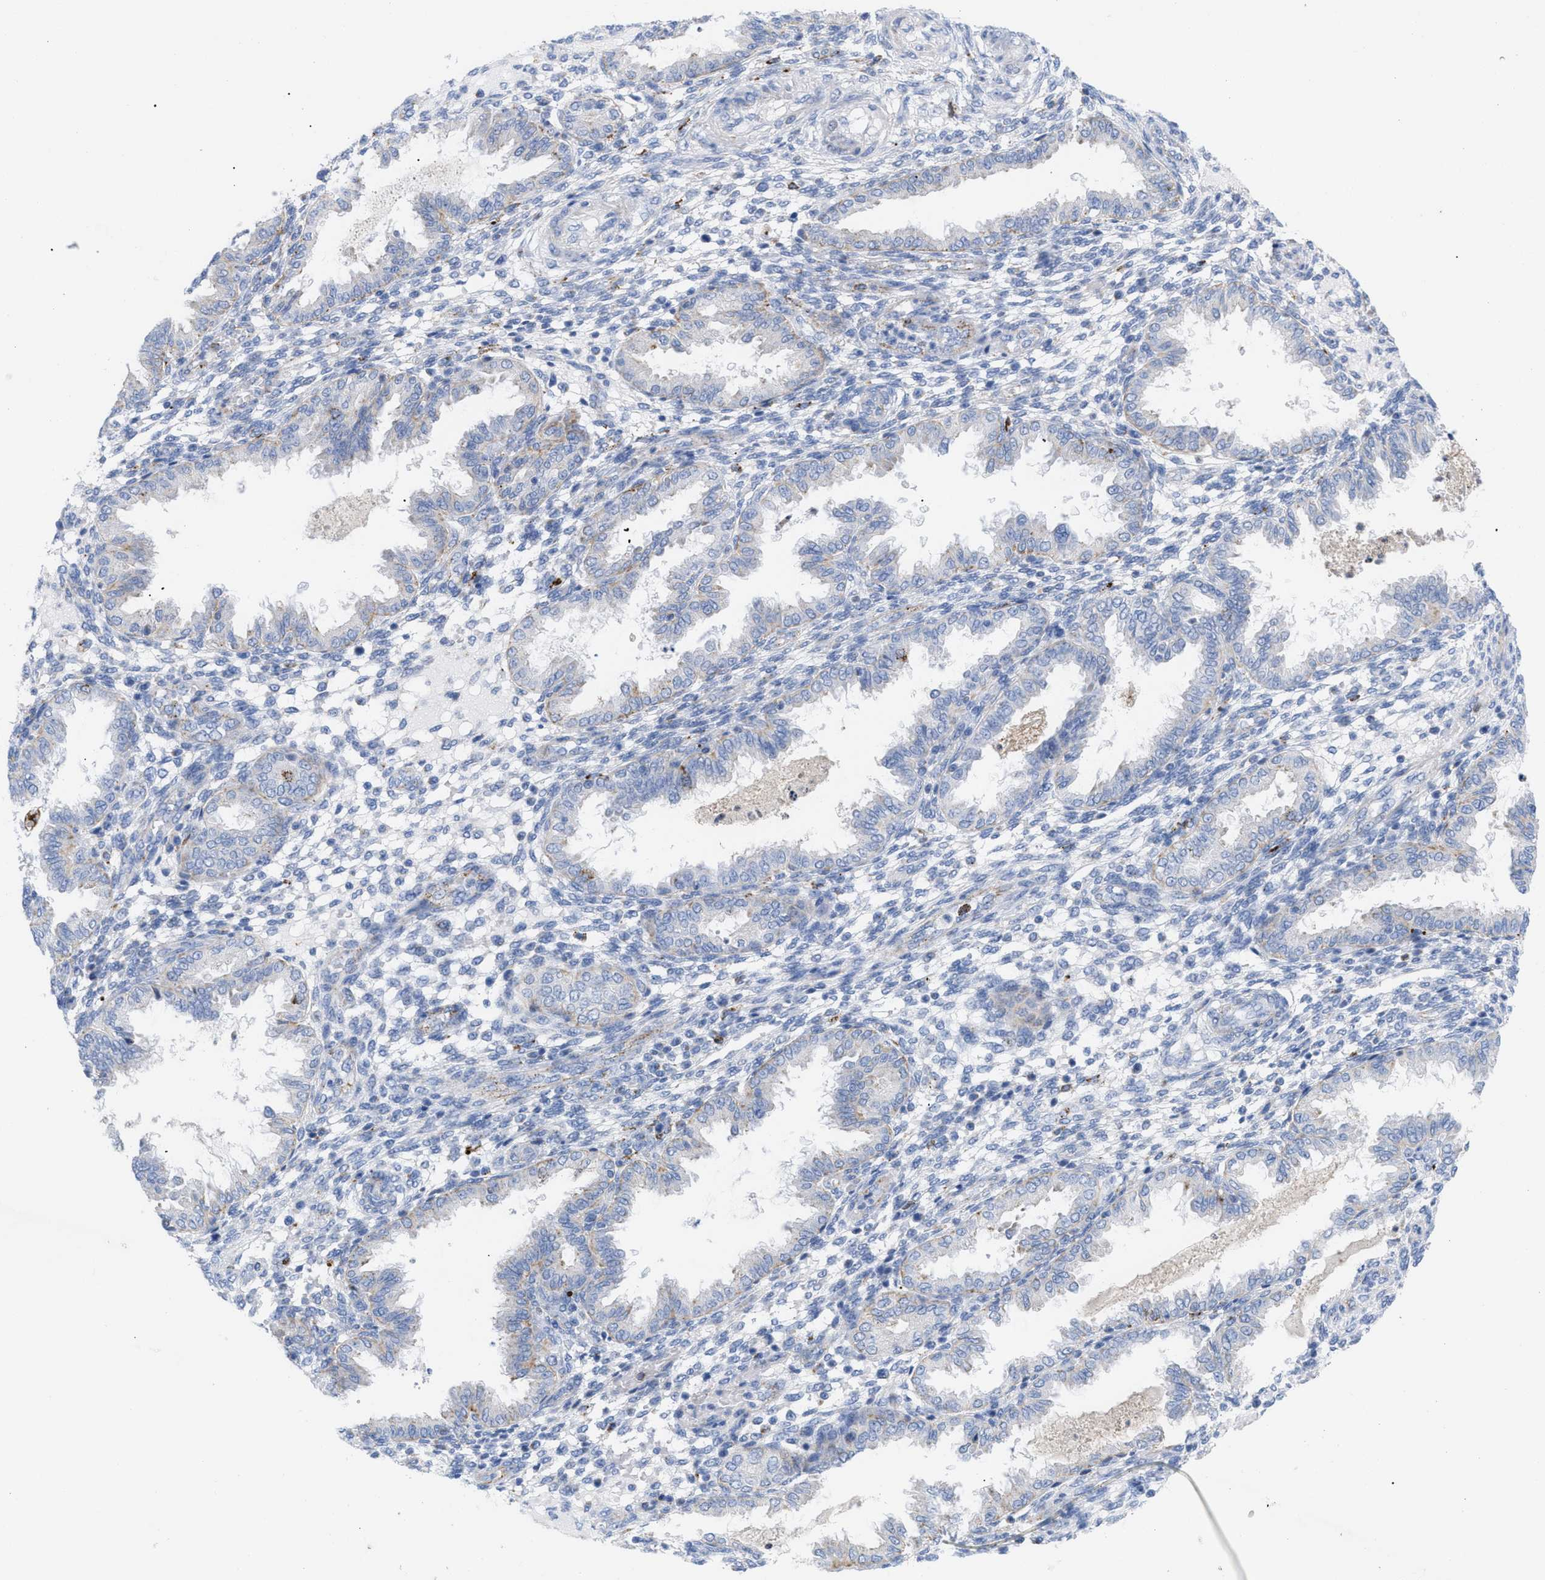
{"staining": {"intensity": "negative", "quantity": "none", "location": "none"}, "tissue": "endometrium", "cell_type": "Cells in endometrial stroma", "image_type": "normal", "snomed": [{"axis": "morphology", "description": "Normal tissue, NOS"}, {"axis": "topography", "description": "Endometrium"}], "caption": "There is no significant expression in cells in endometrial stroma of endometrium. The staining was performed using DAB to visualize the protein expression in brown, while the nuclei were stained in blue with hematoxylin (Magnification: 20x).", "gene": "DRAM2", "patient": {"sex": "female", "age": 33}}